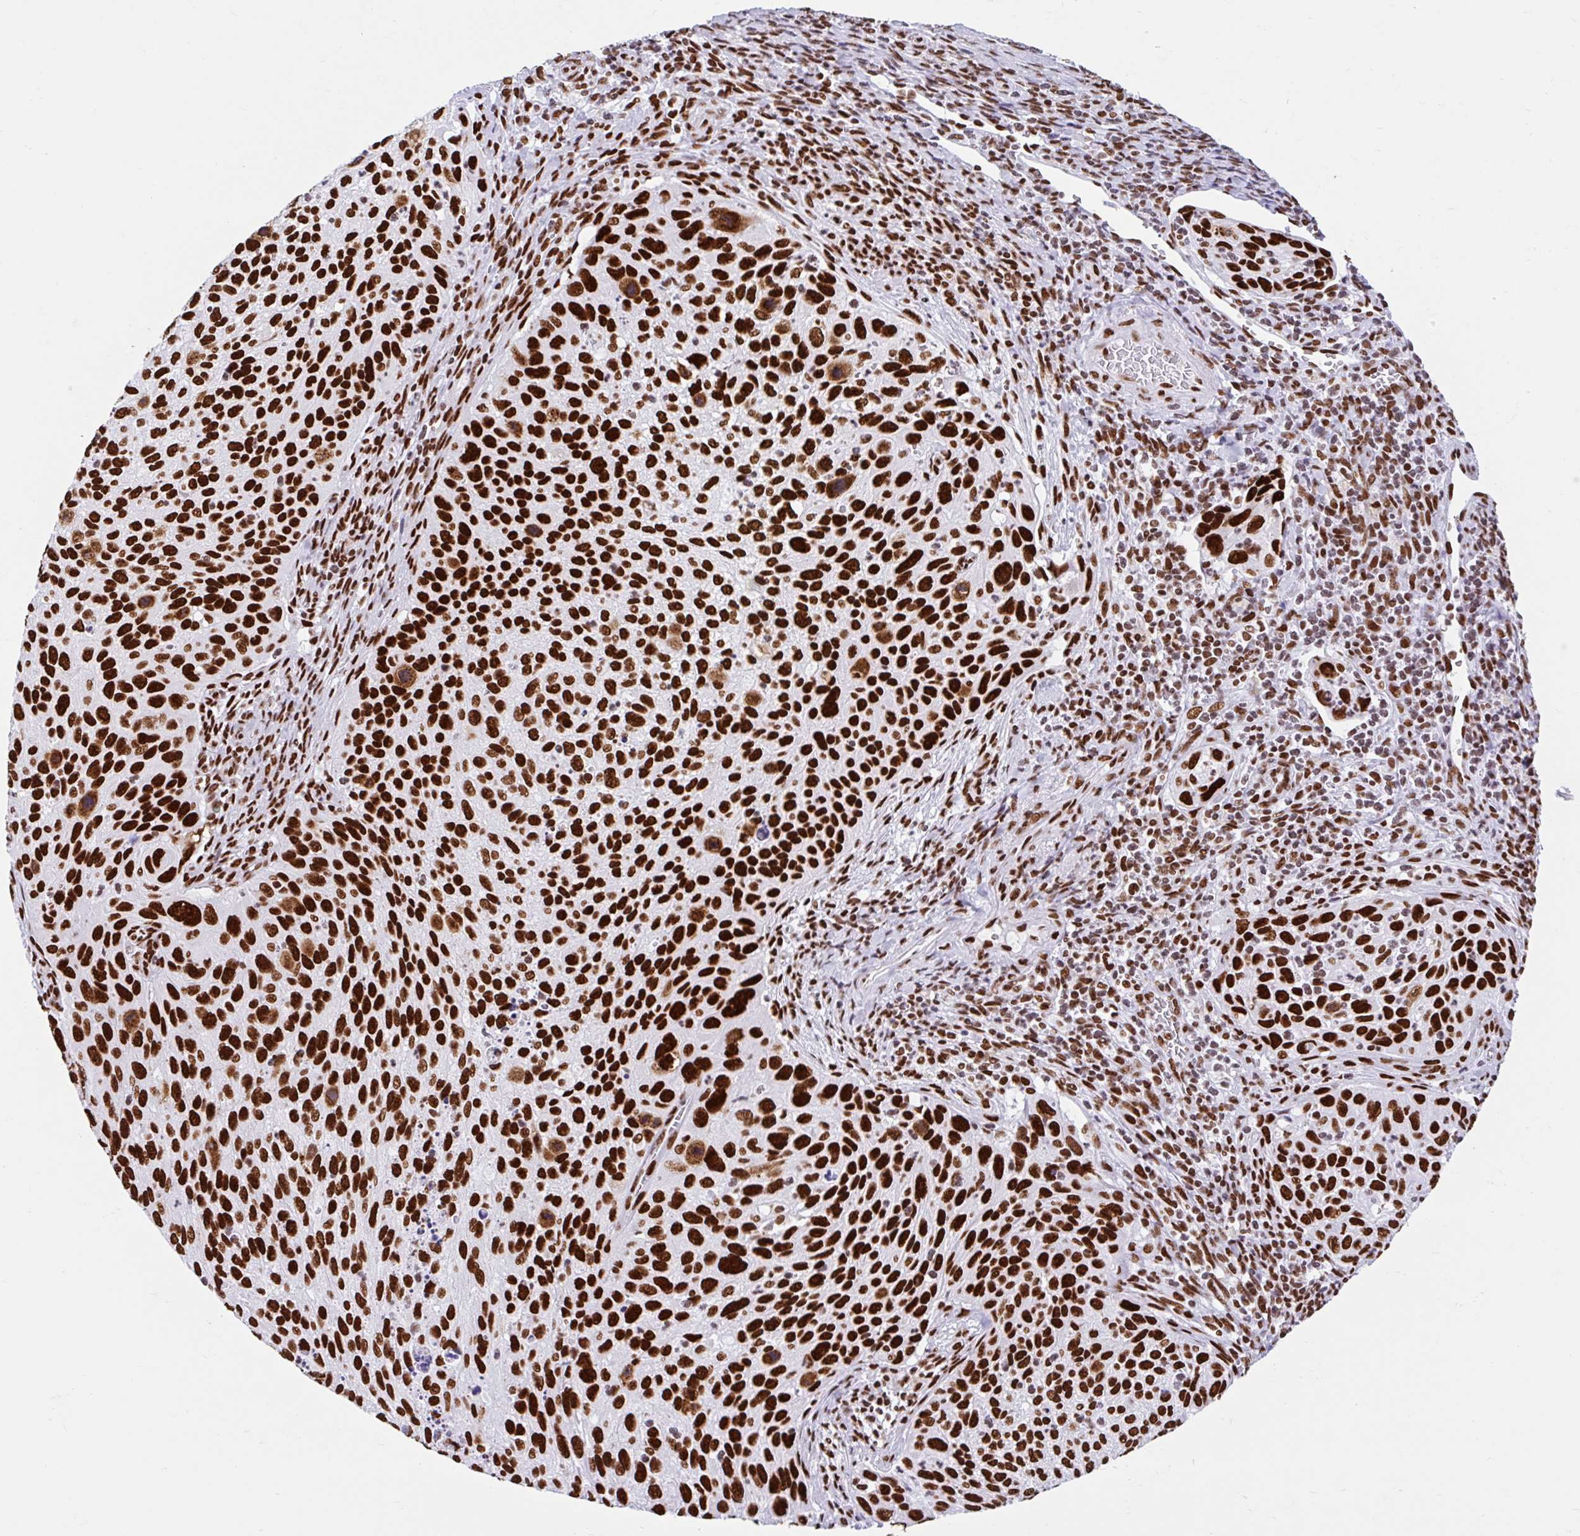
{"staining": {"intensity": "strong", "quantity": ">75%", "location": "nuclear"}, "tissue": "cervical cancer", "cell_type": "Tumor cells", "image_type": "cancer", "snomed": [{"axis": "morphology", "description": "Squamous cell carcinoma, NOS"}, {"axis": "topography", "description": "Cervix"}], "caption": "The histopathology image shows staining of cervical squamous cell carcinoma, revealing strong nuclear protein staining (brown color) within tumor cells.", "gene": "KHDRBS1", "patient": {"sex": "female", "age": 70}}